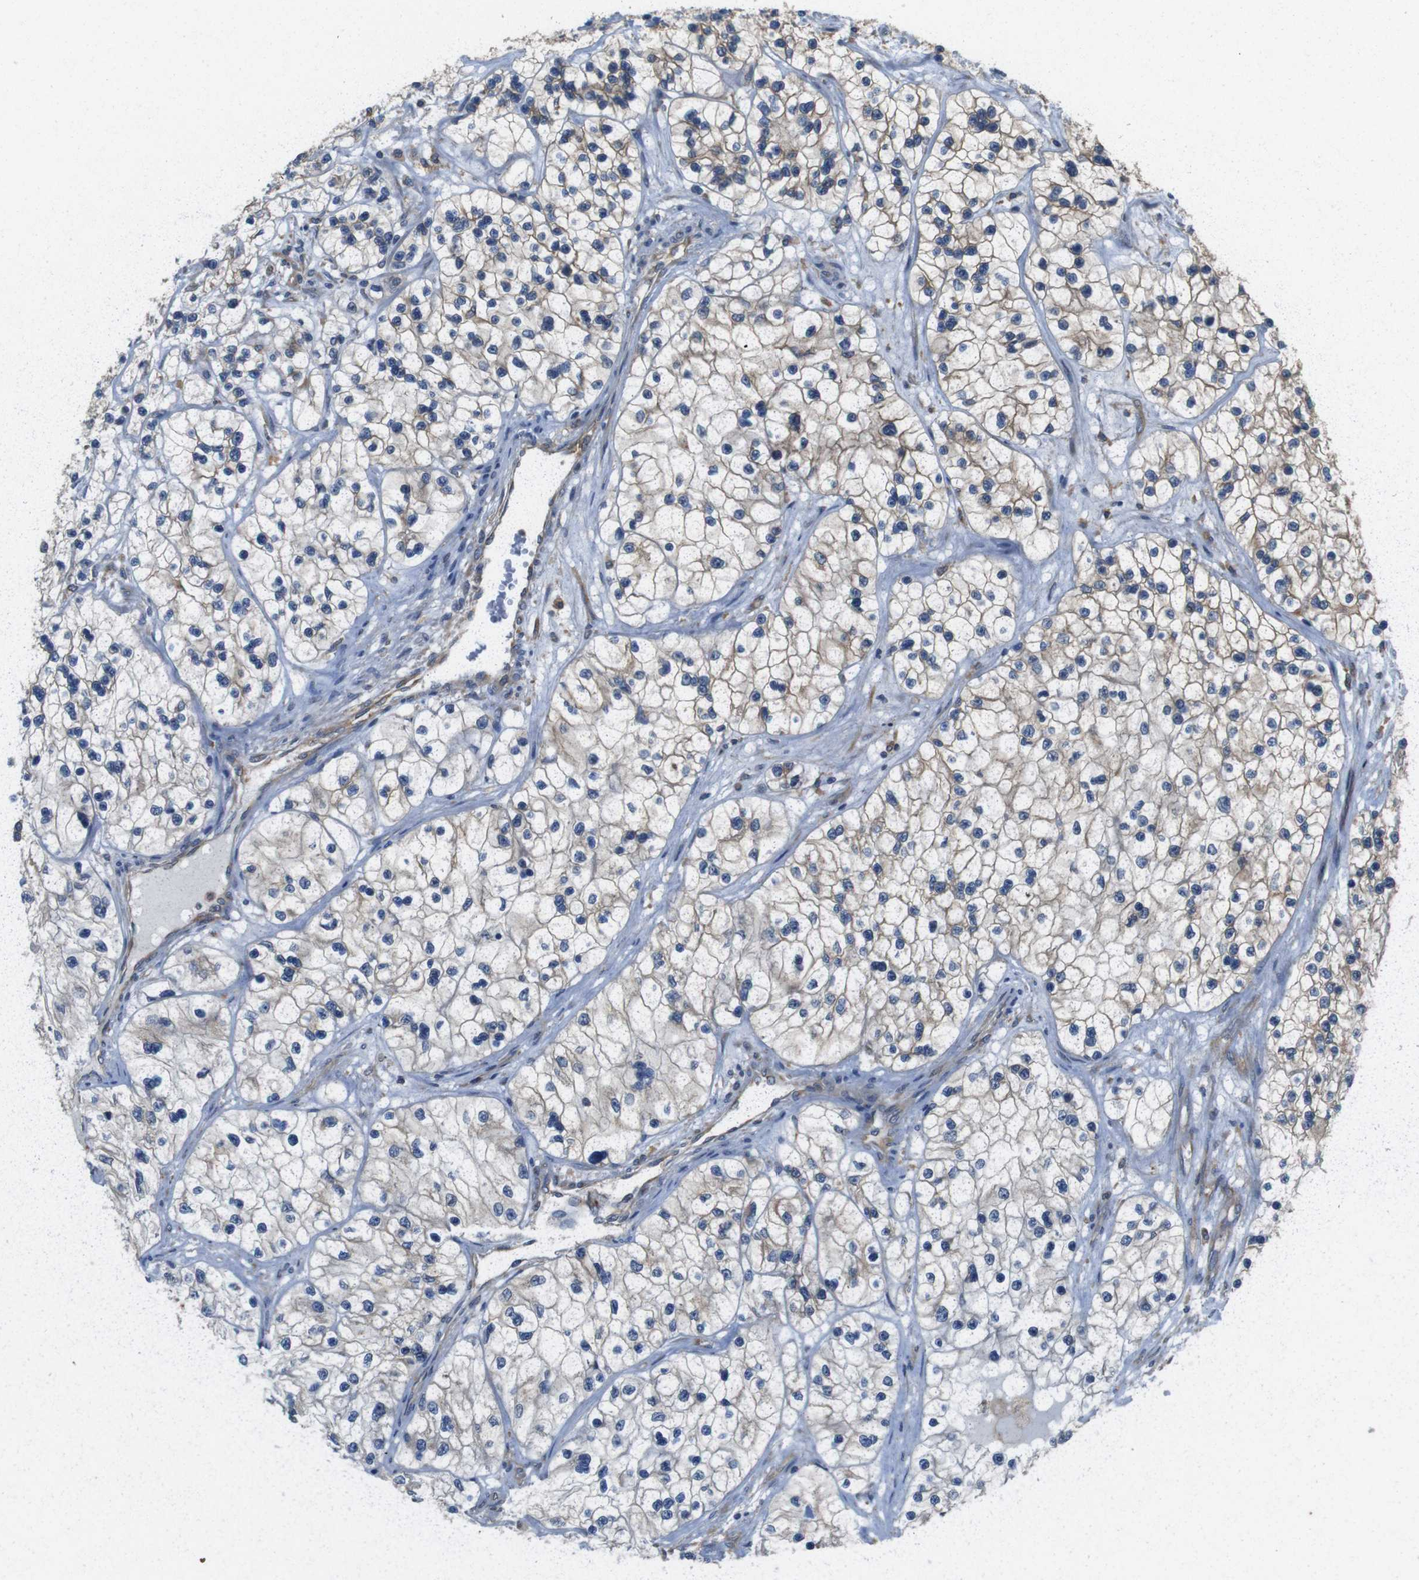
{"staining": {"intensity": "moderate", "quantity": "<25%", "location": "cytoplasmic/membranous"}, "tissue": "renal cancer", "cell_type": "Tumor cells", "image_type": "cancer", "snomed": [{"axis": "morphology", "description": "Adenocarcinoma, NOS"}, {"axis": "topography", "description": "Kidney"}], "caption": "IHC histopathology image of neoplastic tissue: human renal cancer stained using IHC shows low levels of moderate protein expression localized specifically in the cytoplasmic/membranous of tumor cells, appearing as a cytoplasmic/membranous brown color.", "gene": "DCTN1", "patient": {"sex": "female", "age": 57}}